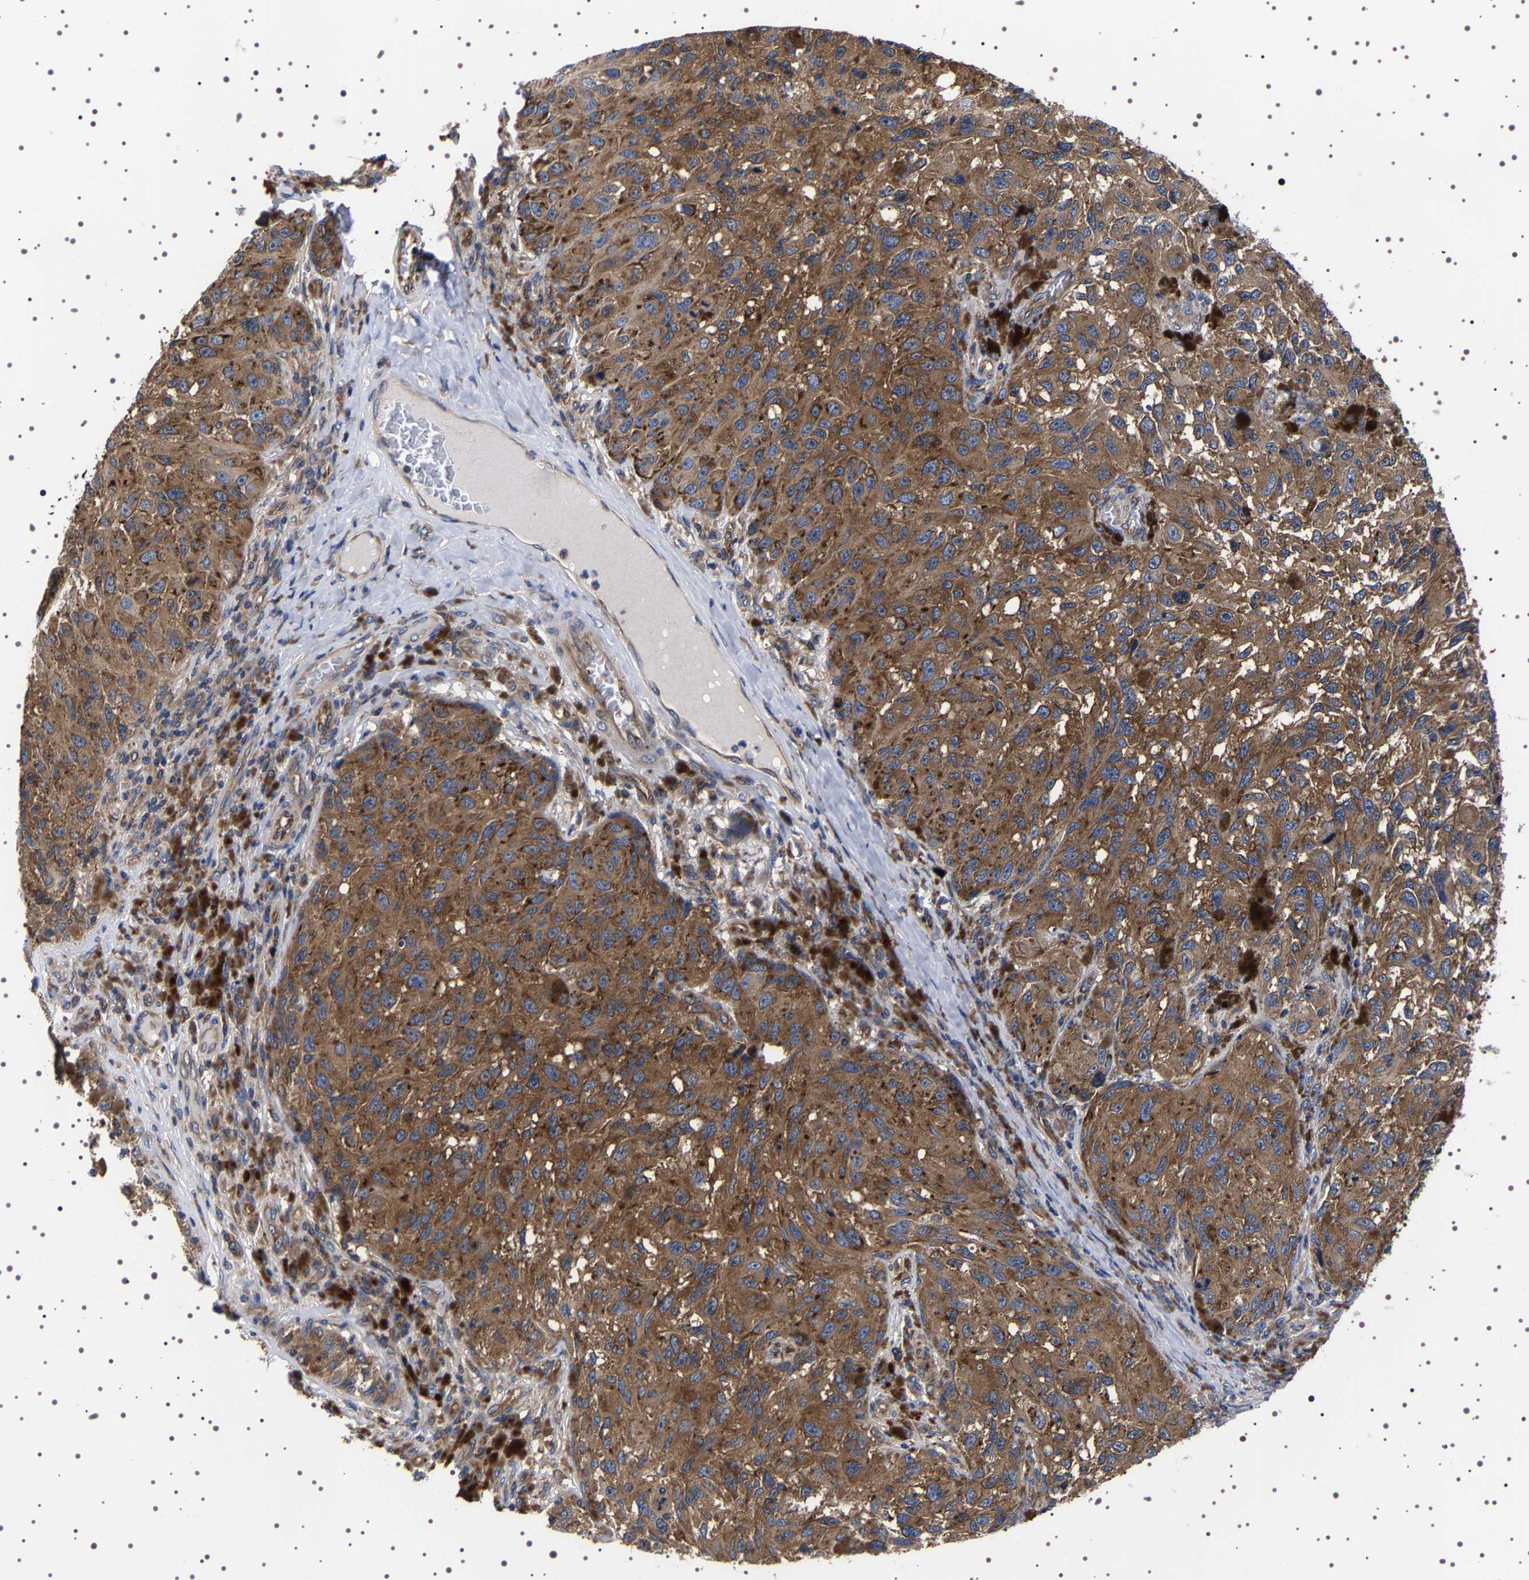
{"staining": {"intensity": "strong", "quantity": ">75%", "location": "cytoplasmic/membranous"}, "tissue": "melanoma", "cell_type": "Tumor cells", "image_type": "cancer", "snomed": [{"axis": "morphology", "description": "Malignant melanoma, NOS"}, {"axis": "topography", "description": "Skin"}], "caption": "IHC histopathology image of melanoma stained for a protein (brown), which exhibits high levels of strong cytoplasmic/membranous positivity in approximately >75% of tumor cells.", "gene": "DARS1", "patient": {"sex": "female", "age": 73}}